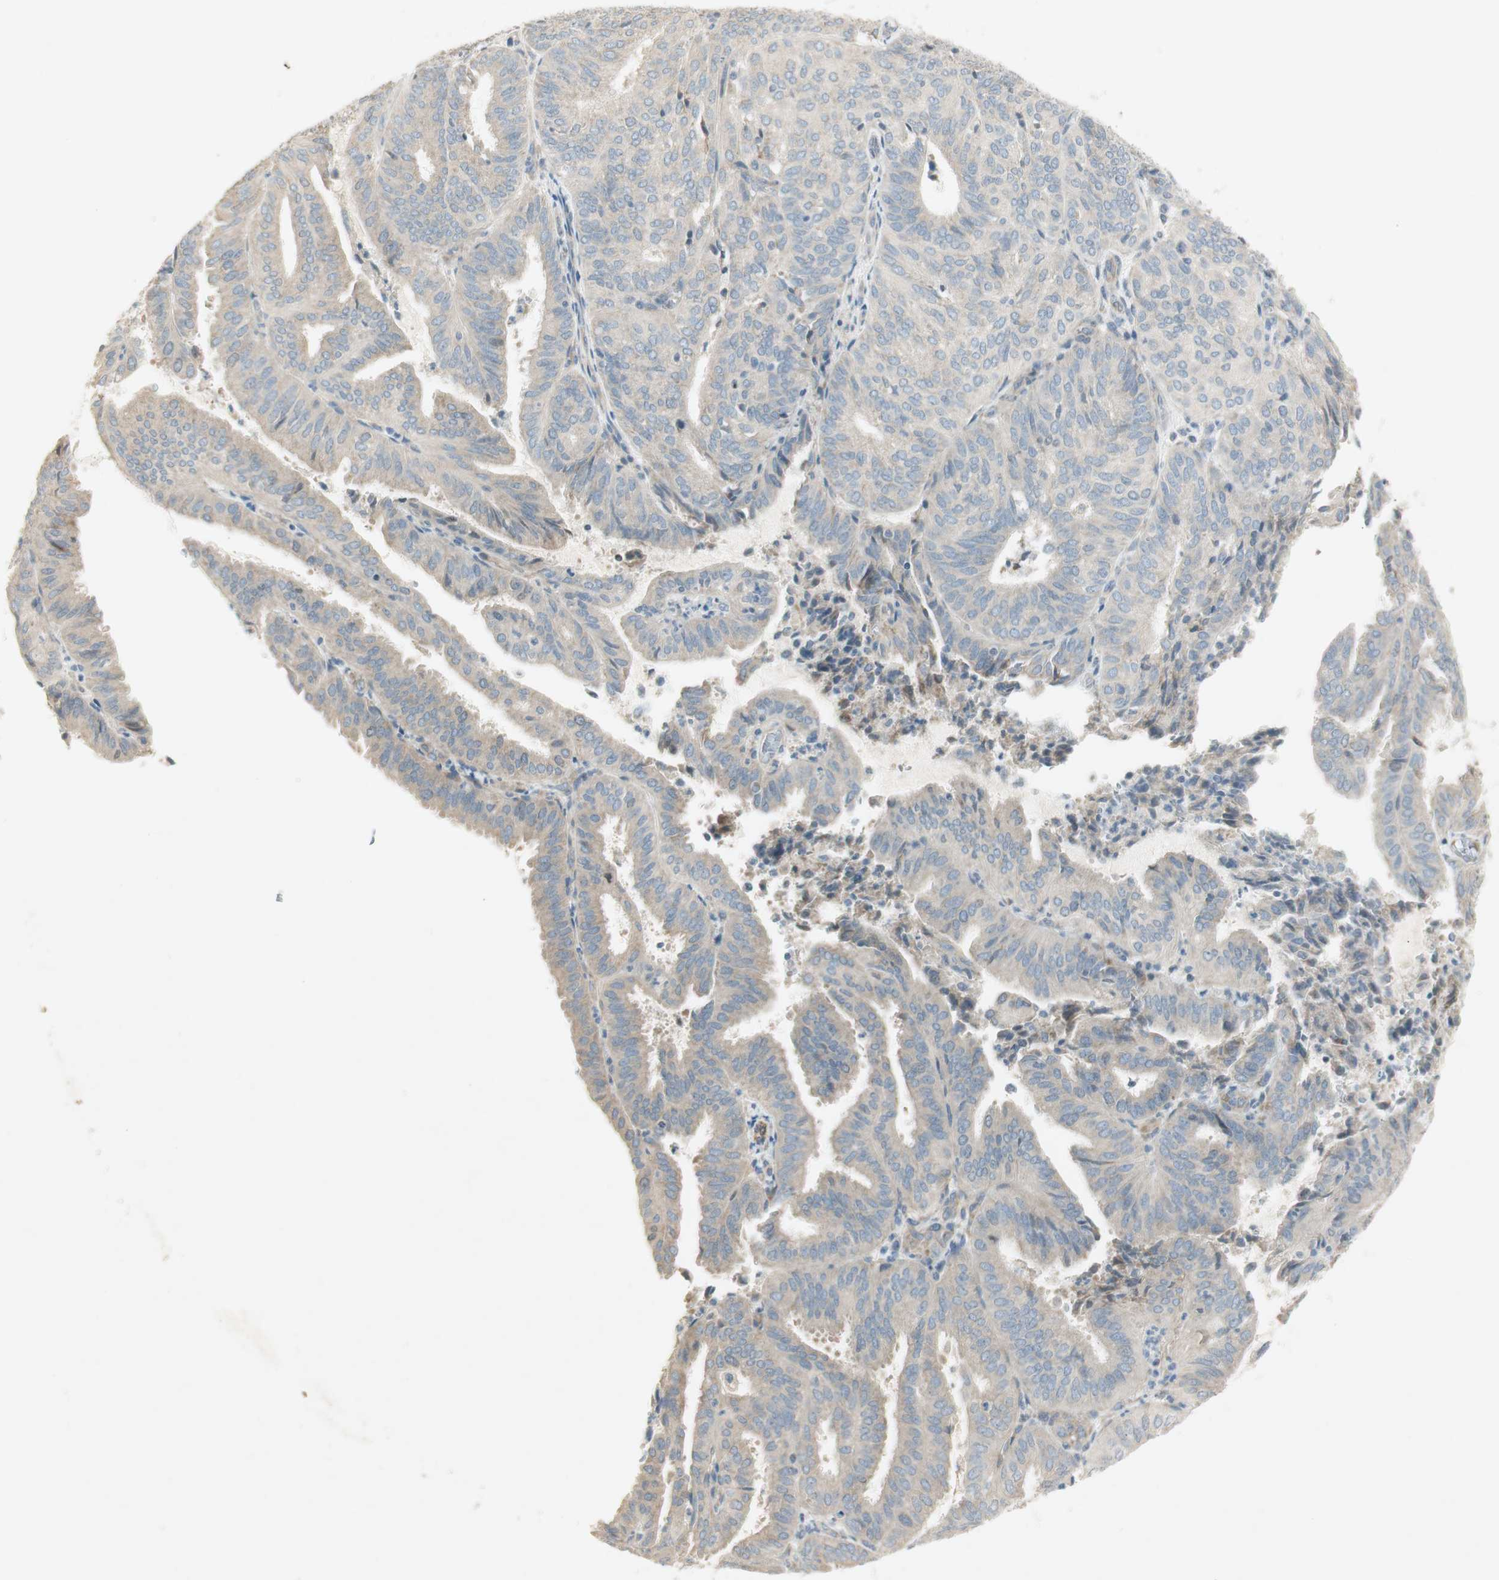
{"staining": {"intensity": "weak", "quantity": "25%-75%", "location": "cytoplasmic/membranous"}, "tissue": "endometrial cancer", "cell_type": "Tumor cells", "image_type": "cancer", "snomed": [{"axis": "morphology", "description": "Adenocarcinoma, NOS"}, {"axis": "topography", "description": "Uterus"}], "caption": "Human endometrial adenocarcinoma stained for a protein (brown) displays weak cytoplasmic/membranous positive positivity in about 25%-75% of tumor cells.", "gene": "STON1-GTF2A1L", "patient": {"sex": "female", "age": 60}}